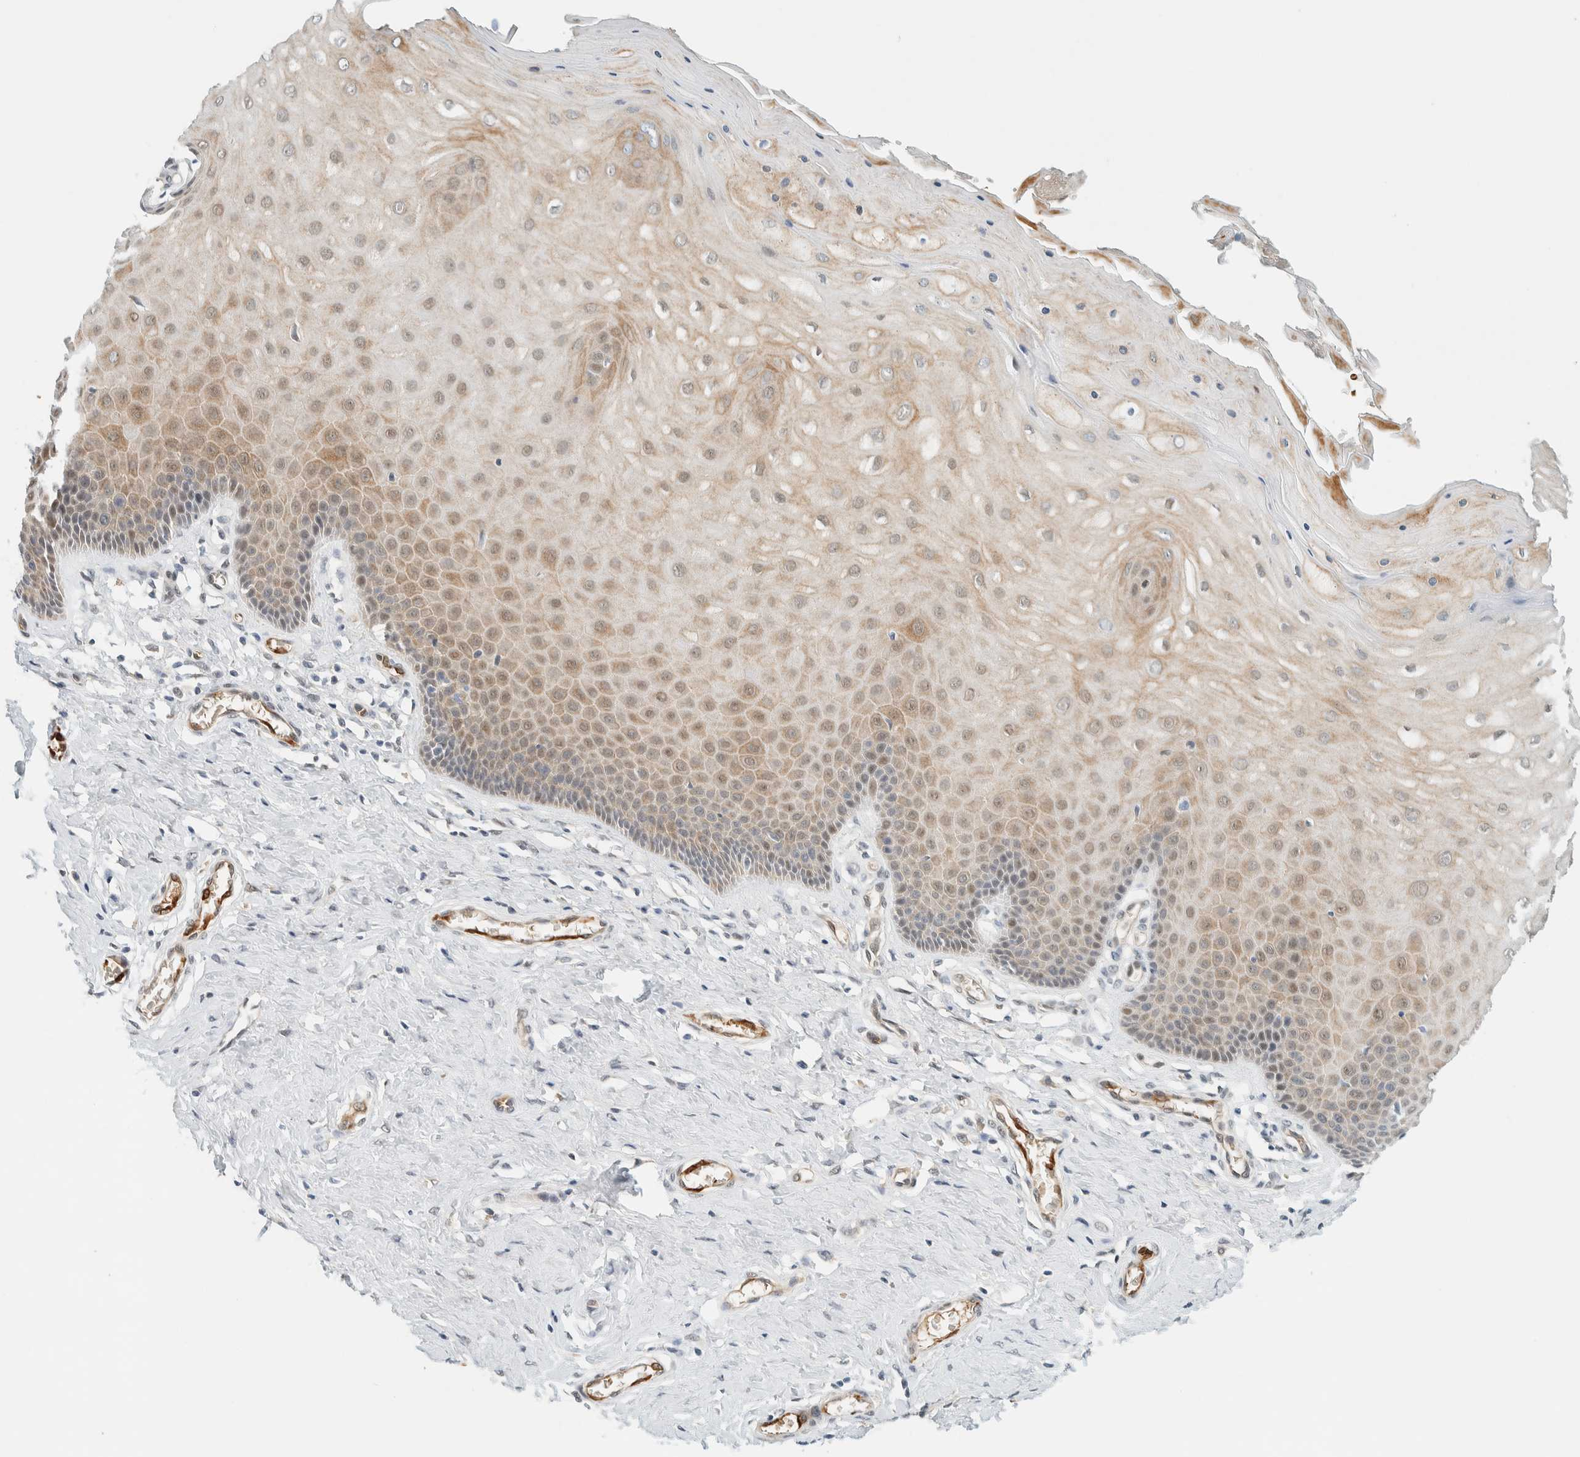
{"staining": {"intensity": "moderate", "quantity": "<25%", "location": "cytoplasmic/membranous,nuclear"}, "tissue": "cervix", "cell_type": "Glandular cells", "image_type": "normal", "snomed": [{"axis": "morphology", "description": "Normal tissue, NOS"}, {"axis": "topography", "description": "Cervix"}], "caption": "A photomicrograph showing moderate cytoplasmic/membranous,nuclear staining in about <25% of glandular cells in benign cervix, as visualized by brown immunohistochemical staining.", "gene": "TSTD2", "patient": {"sex": "female", "age": 55}}